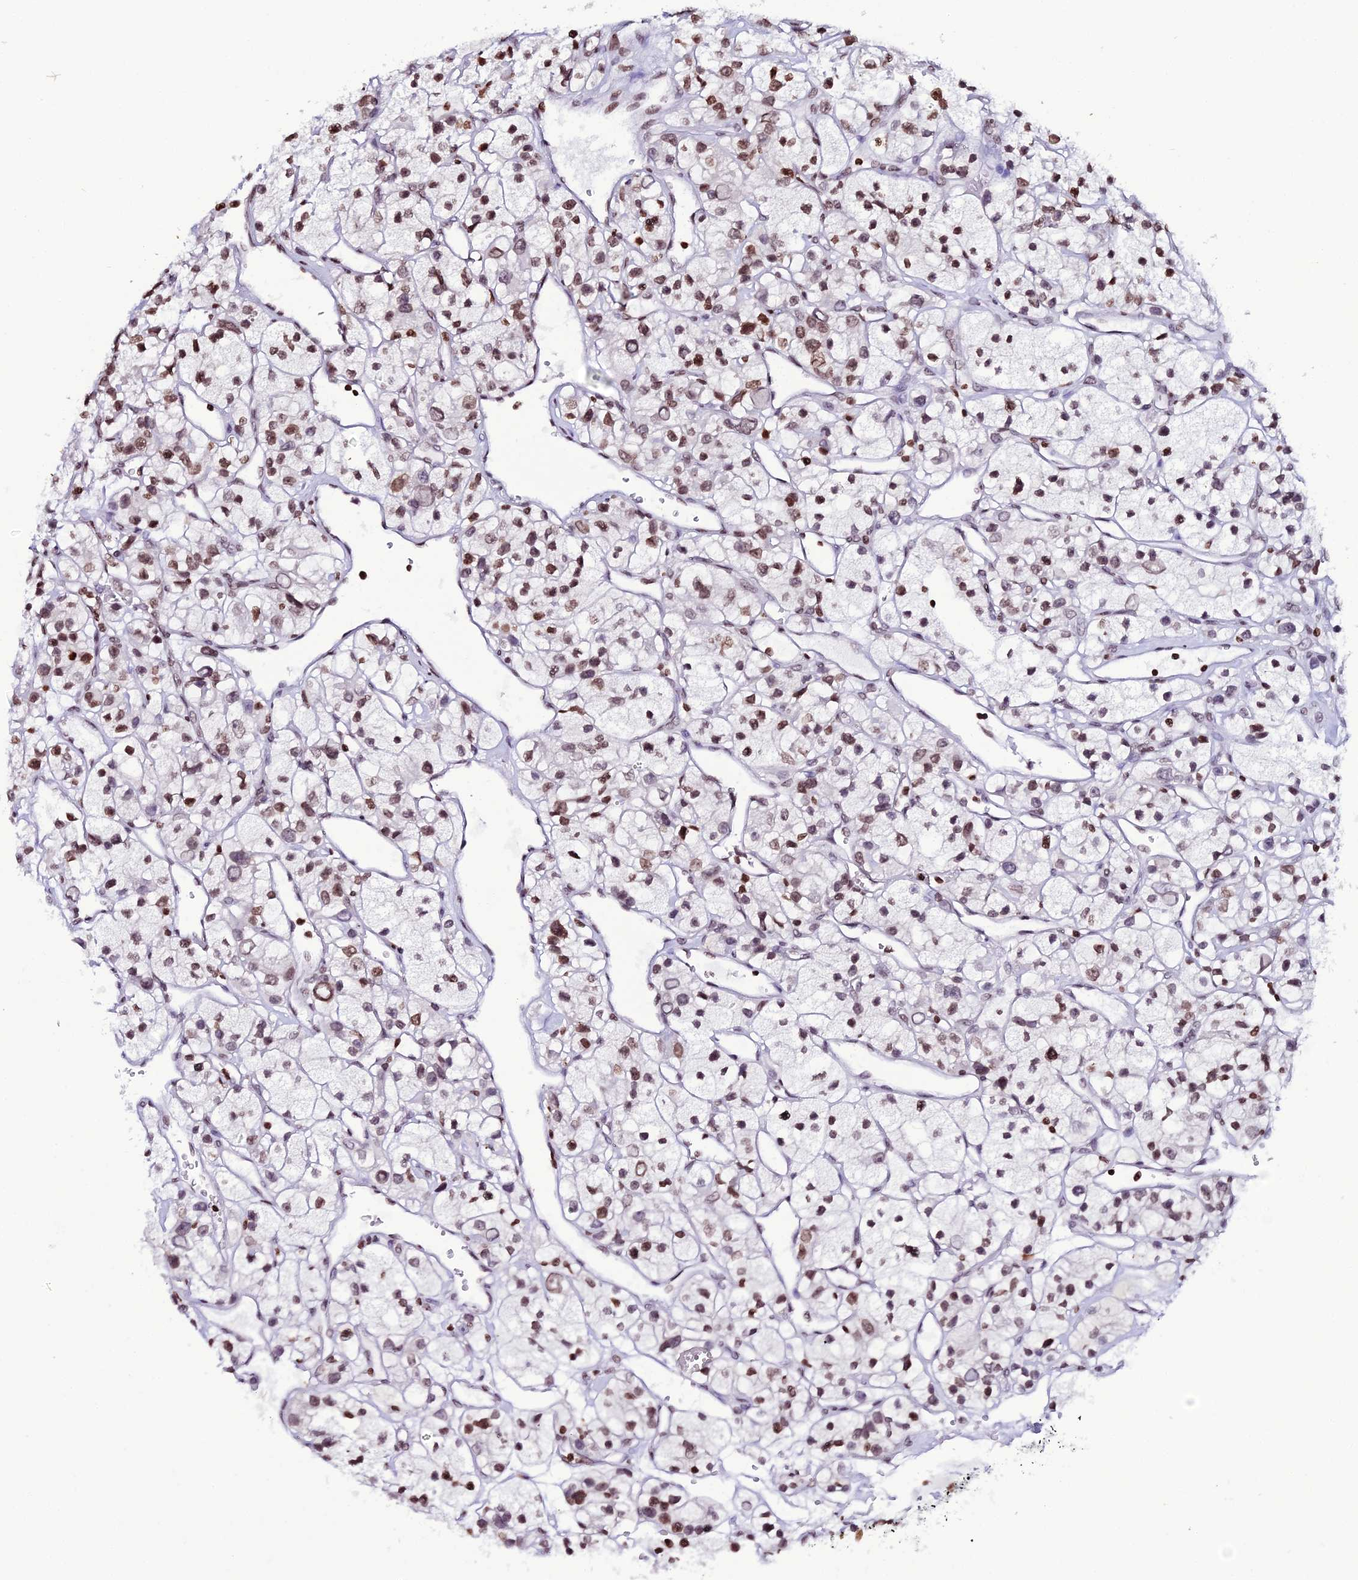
{"staining": {"intensity": "moderate", "quantity": ">75%", "location": "nuclear"}, "tissue": "renal cancer", "cell_type": "Tumor cells", "image_type": "cancer", "snomed": [{"axis": "morphology", "description": "Adenocarcinoma, NOS"}, {"axis": "topography", "description": "Kidney"}], "caption": "Renal cancer (adenocarcinoma) stained with a brown dye displays moderate nuclear positive positivity in about >75% of tumor cells.", "gene": "MACROH2A2", "patient": {"sex": "female", "age": 57}}